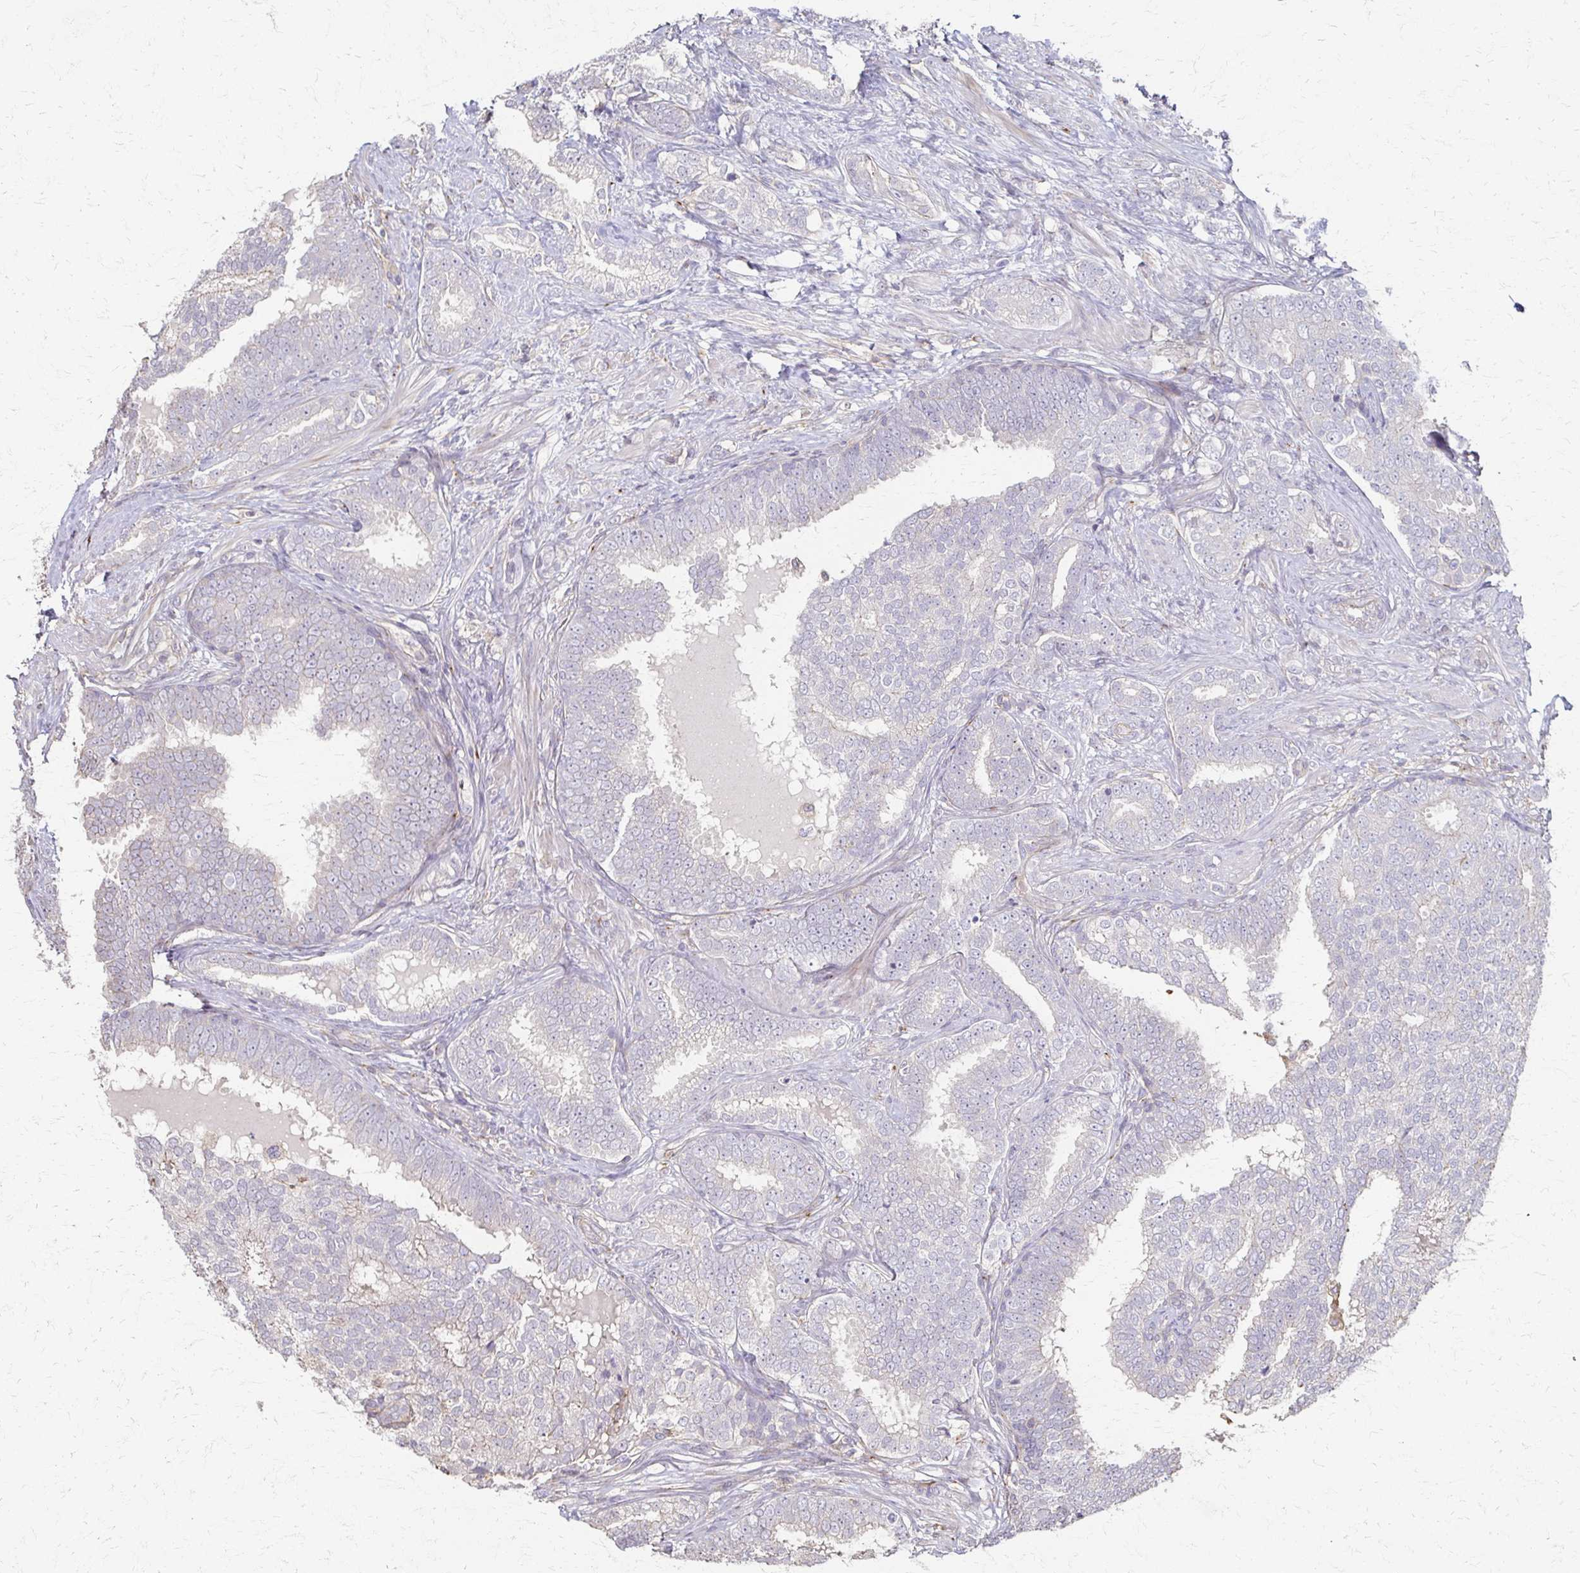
{"staining": {"intensity": "negative", "quantity": "none", "location": "none"}, "tissue": "prostate cancer", "cell_type": "Tumor cells", "image_type": "cancer", "snomed": [{"axis": "morphology", "description": "Adenocarcinoma, High grade"}, {"axis": "topography", "description": "Prostate"}], "caption": "Immunohistochemical staining of prostate cancer (adenocarcinoma (high-grade)) displays no significant expression in tumor cells. The staining was performed using DAB to visualize the protein expression in brown, while the nuclei were stained in blue with hematoxylin (Magnification: 20x).", "gene": "C1QTNF7", "patient": {"sex": "male", "age": 72}}